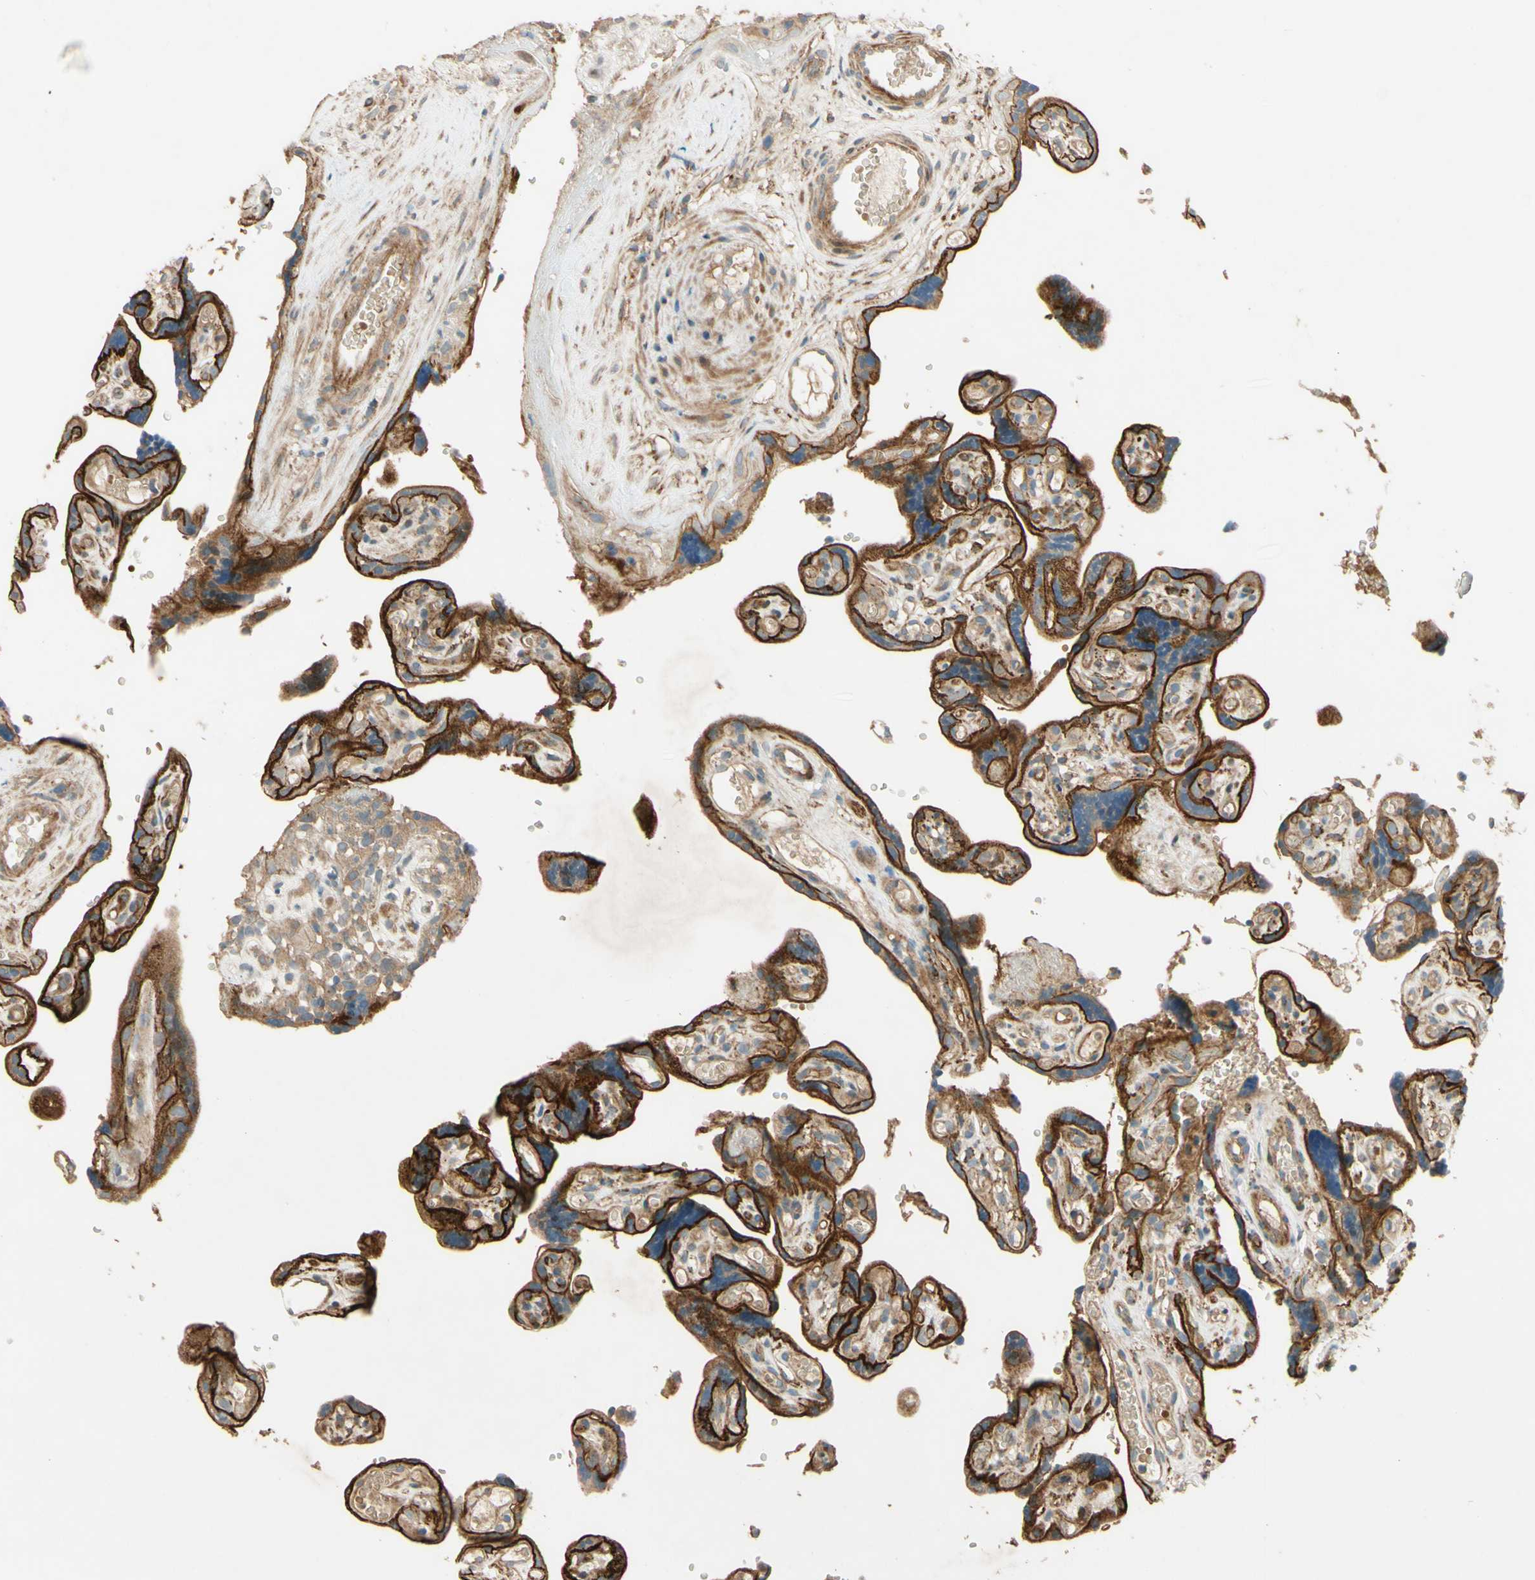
{"staining": {"intensity": "weak", "quantity": ">75%", "location": "cytoplasmic/membranous"}, "tissue": "placenta", "cell_type": "Decidual cells", "image_type": "normal", "snomed": [{"axis": "morphology", "description": "Normal tissue, NOS"}, {"axis": "topography", "description": "Placenta"}], "caption": "Immunohistochemistry (IHC) (DAB (3,3'-diaminobenzidine)) staining of benign human placenta exhibits weak cytoplasmic/membranous protein expression in about >75% of decidual cells.", "gene": "ADAM17", "patient": {"sex": "female", "age": 30}}